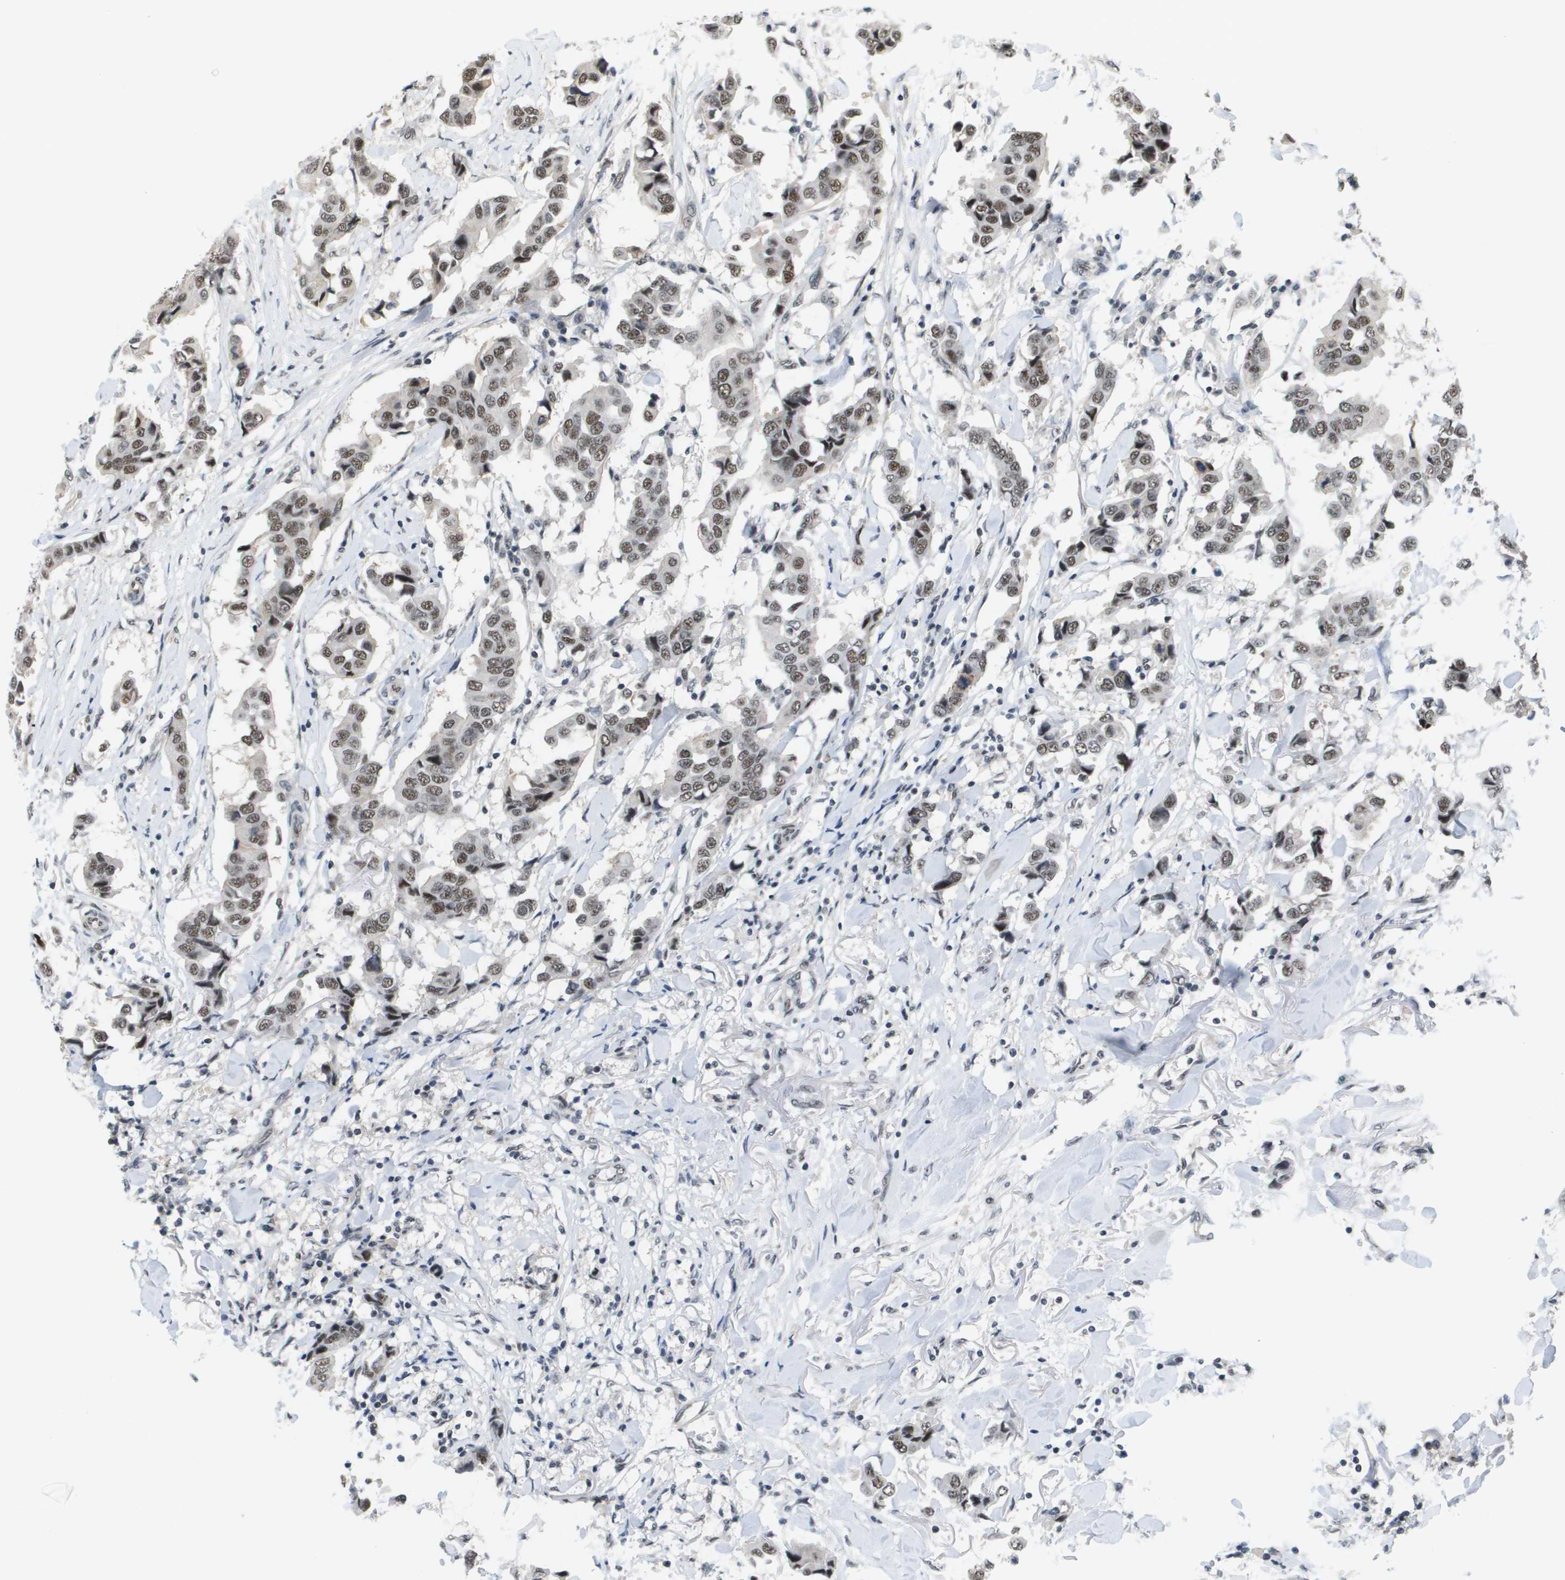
{"staining": {"intensity": "weak", "quantity": ">75%", "location": "nuclear"}, "tissue": "breast cancer", "cell_type": "Tumor cells", "image_type": "cancer", "snomed": [{"axis": "morphology", "description": "Duct carcinoma"}, {"axis": "topography", "description": "Breast"}], "caption": "IHC micrograph of breast infiltrating ductal carcinoma stained for a protein (brown), which demonstrates low levels of weak nuclear staining in about >75% of tumor cells.", "gene": "ISY1", "patient": {"sex": "female", "age": 80}}